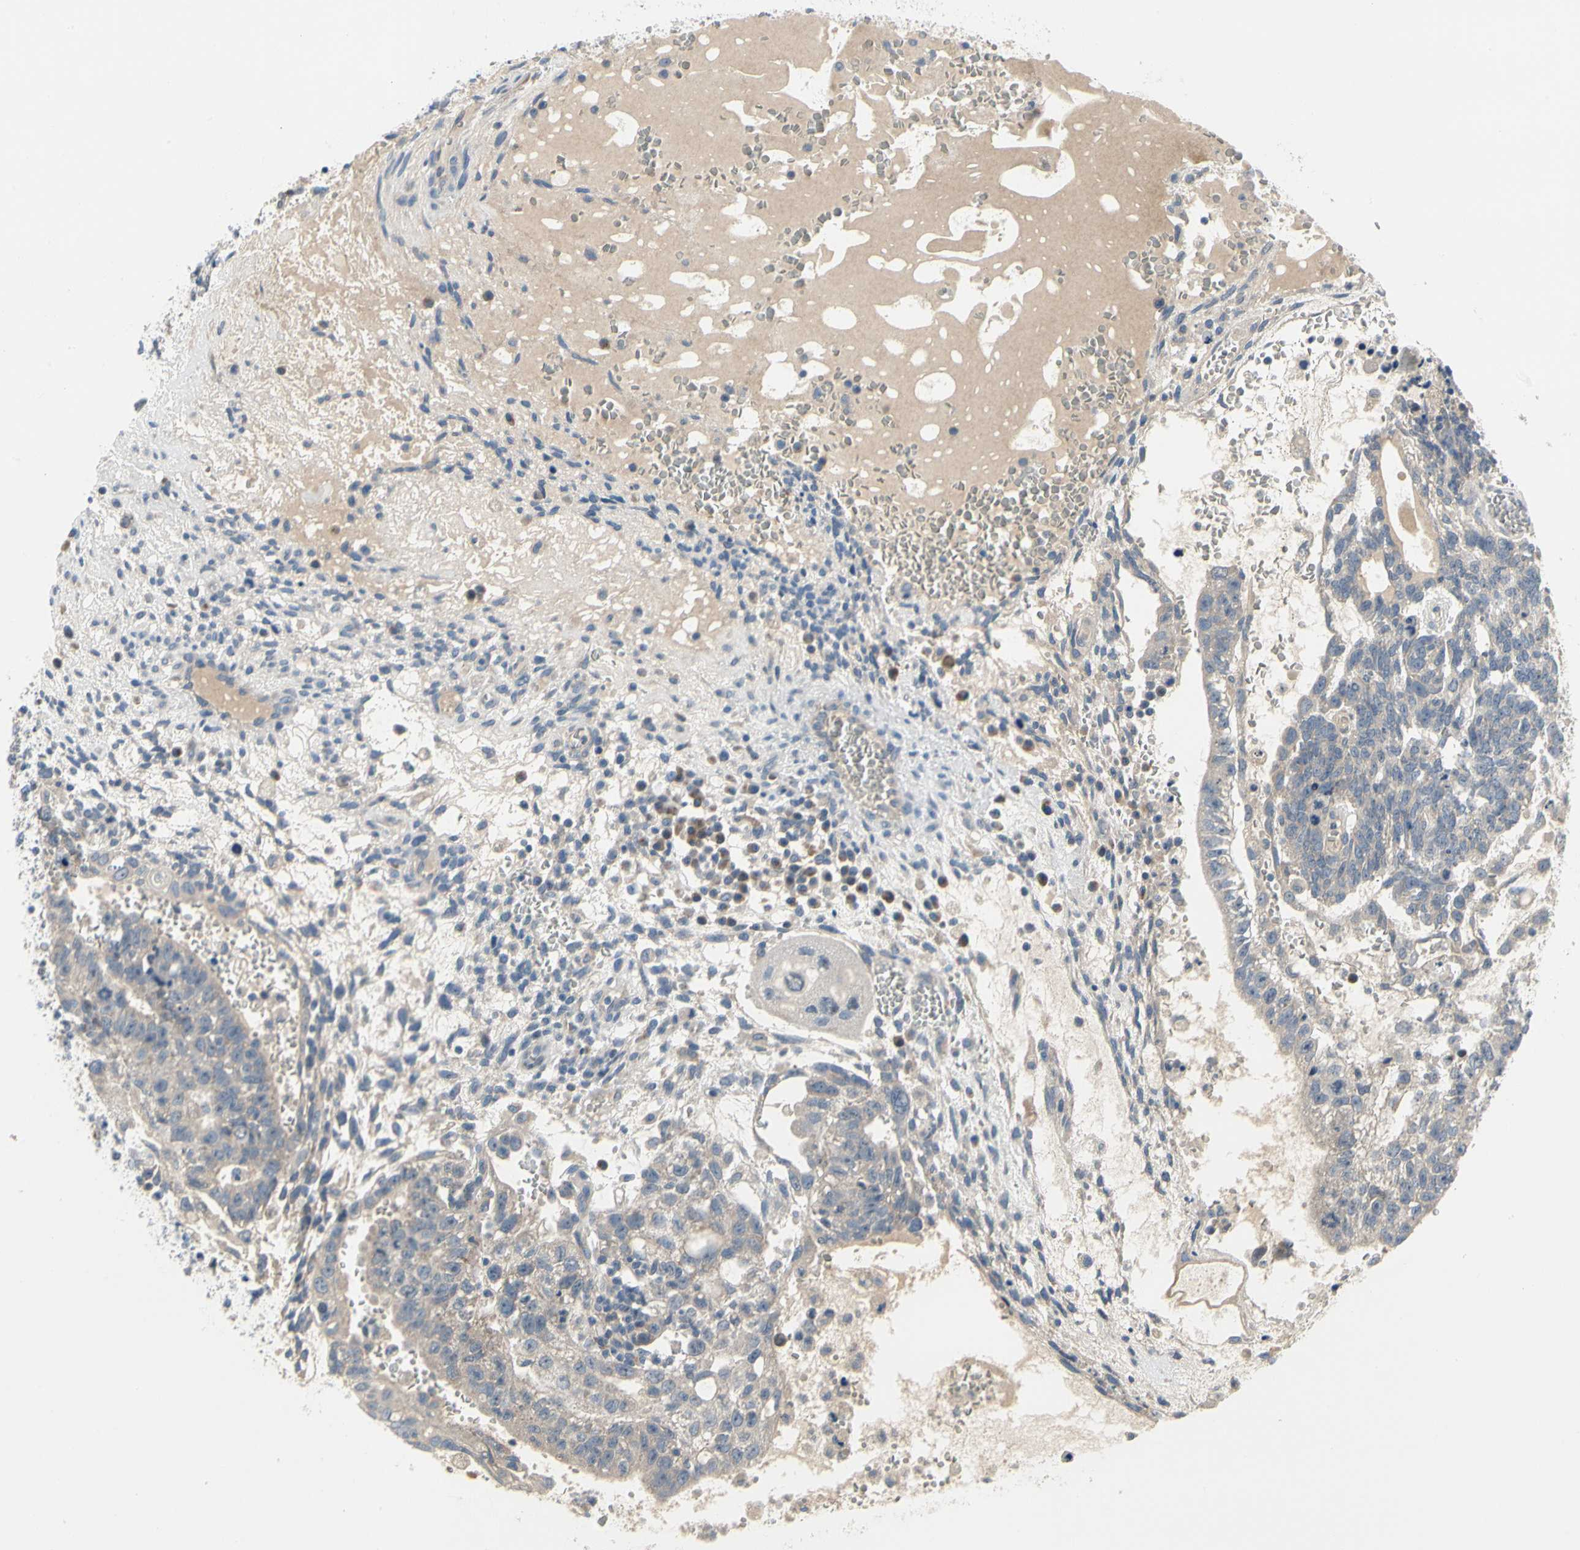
{"staining": {"intensity": "weak", "quantity": "25%-75%", "location": "cytoplasmic/membranous"}, "tissue": "testis cancer", "cell_type": "Tumor cells", "image_type": "cancer", "snomed": [{"axis": "morphology", "description": "Seminoma, NOS"}, {"axis": "morphology", "description": "Carcinoma, Embryonal, NOS"}, {"axis": "topography", "description": "Testis"}], "caption": "The image displays immunohistochemical staining of embryonal carcinoma (testis). There is weak cytoplasmic/membranous expression is present in about 25%-75% of tumor cells.", "gene": "NFASC", "patient": {"sex": "male", "age": 52}}